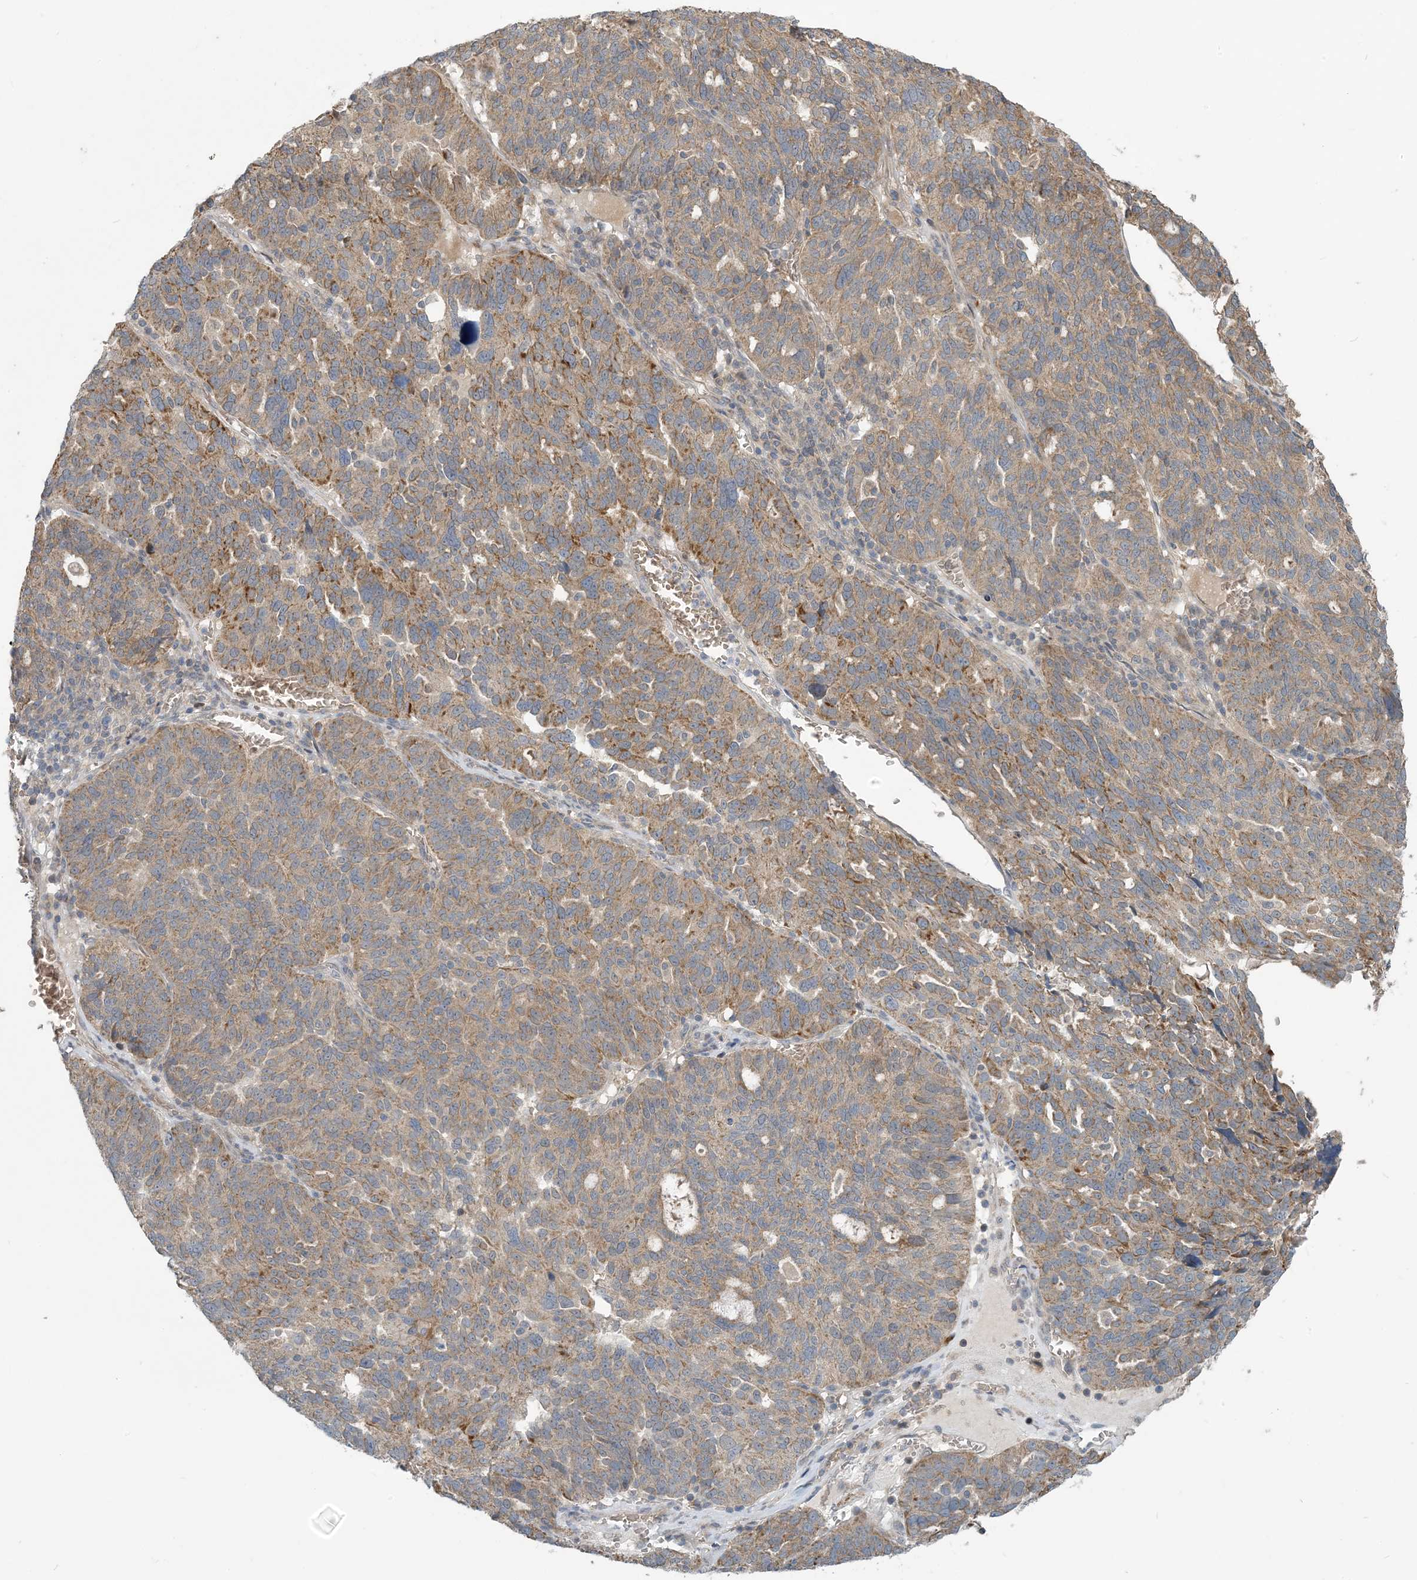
{"staining": {"intensity": "moderate", "quantity": ">75%", "location": "cytoplasmic/membranous"}, "tissue": "ovarian cancer", "cell_type": "Tumor cells", "image_type": "cancer", "snomed": [{"axis": "morphology", "description": "Cystadenocarcinoma, serous, NOS"}, {"axis": "topography", "description": "Ovary"}], "caption": "Brown immunohistochemical staining in human ovarian cancer reveals moderate cytoplasmic/membranous staining in approximately >75% of tumor cells.", "gene": "PUSL1", "patient": {"sex": "female", "age": 59}}